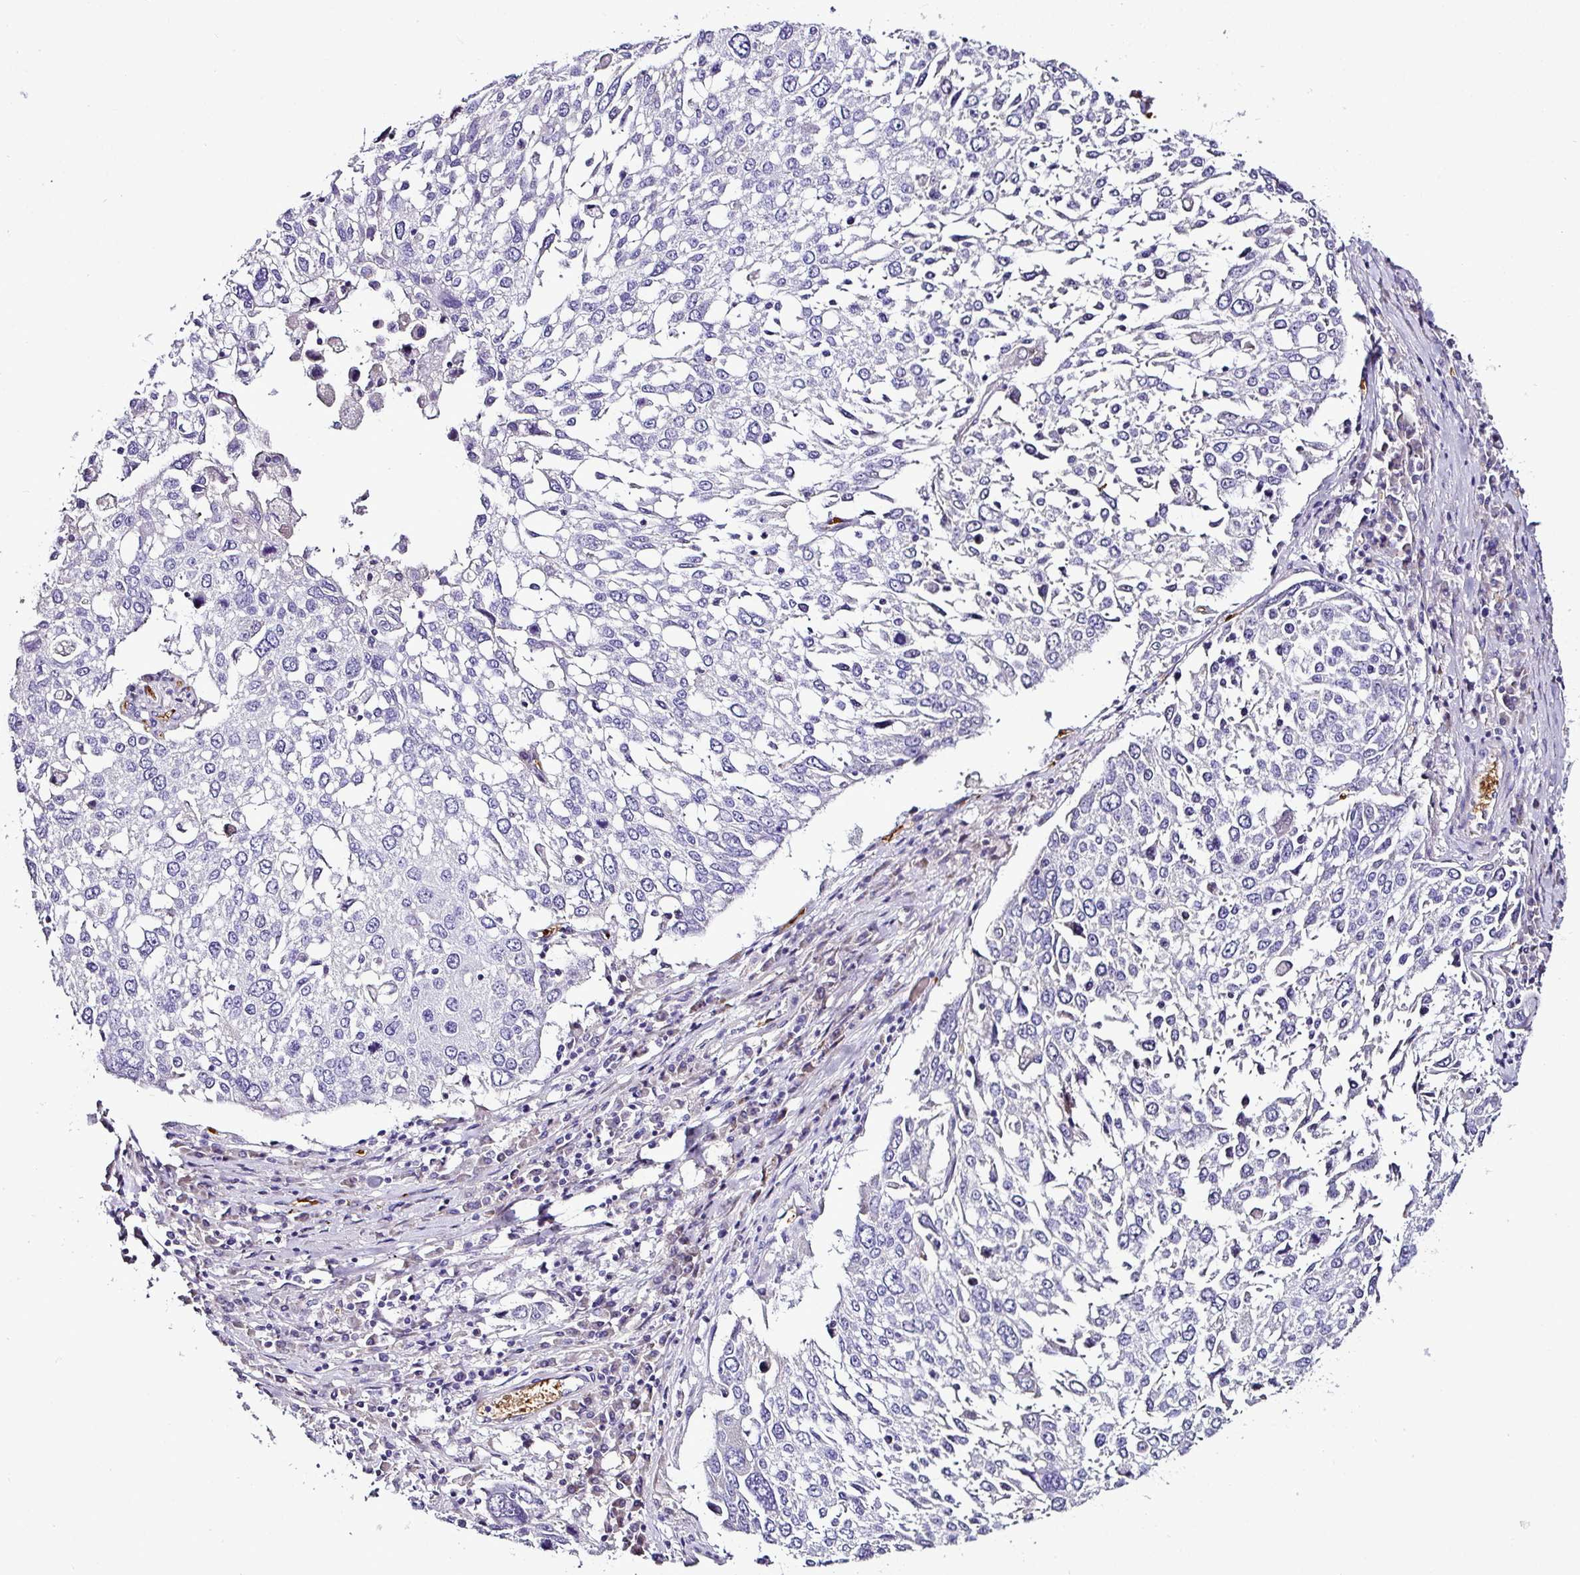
{"staining": {"intensity": "negative", "quantity": "none", "location": "none"}, "tissue": "lung cancer", "cell_type": "Tumor cells", "image_type": "cancer", "snomed": [{"axis": "morphology", "description": "Squamous cell carcinoma, NOS"}, {"axis": "topography", "description": "Lung"}], "caption": "Histopathology image shows no protein expression in tumor cells of lung squamous cell carcinoma tissue.", "gene": "NAPSA", "patient": {"sex": "male", "age": 65}}